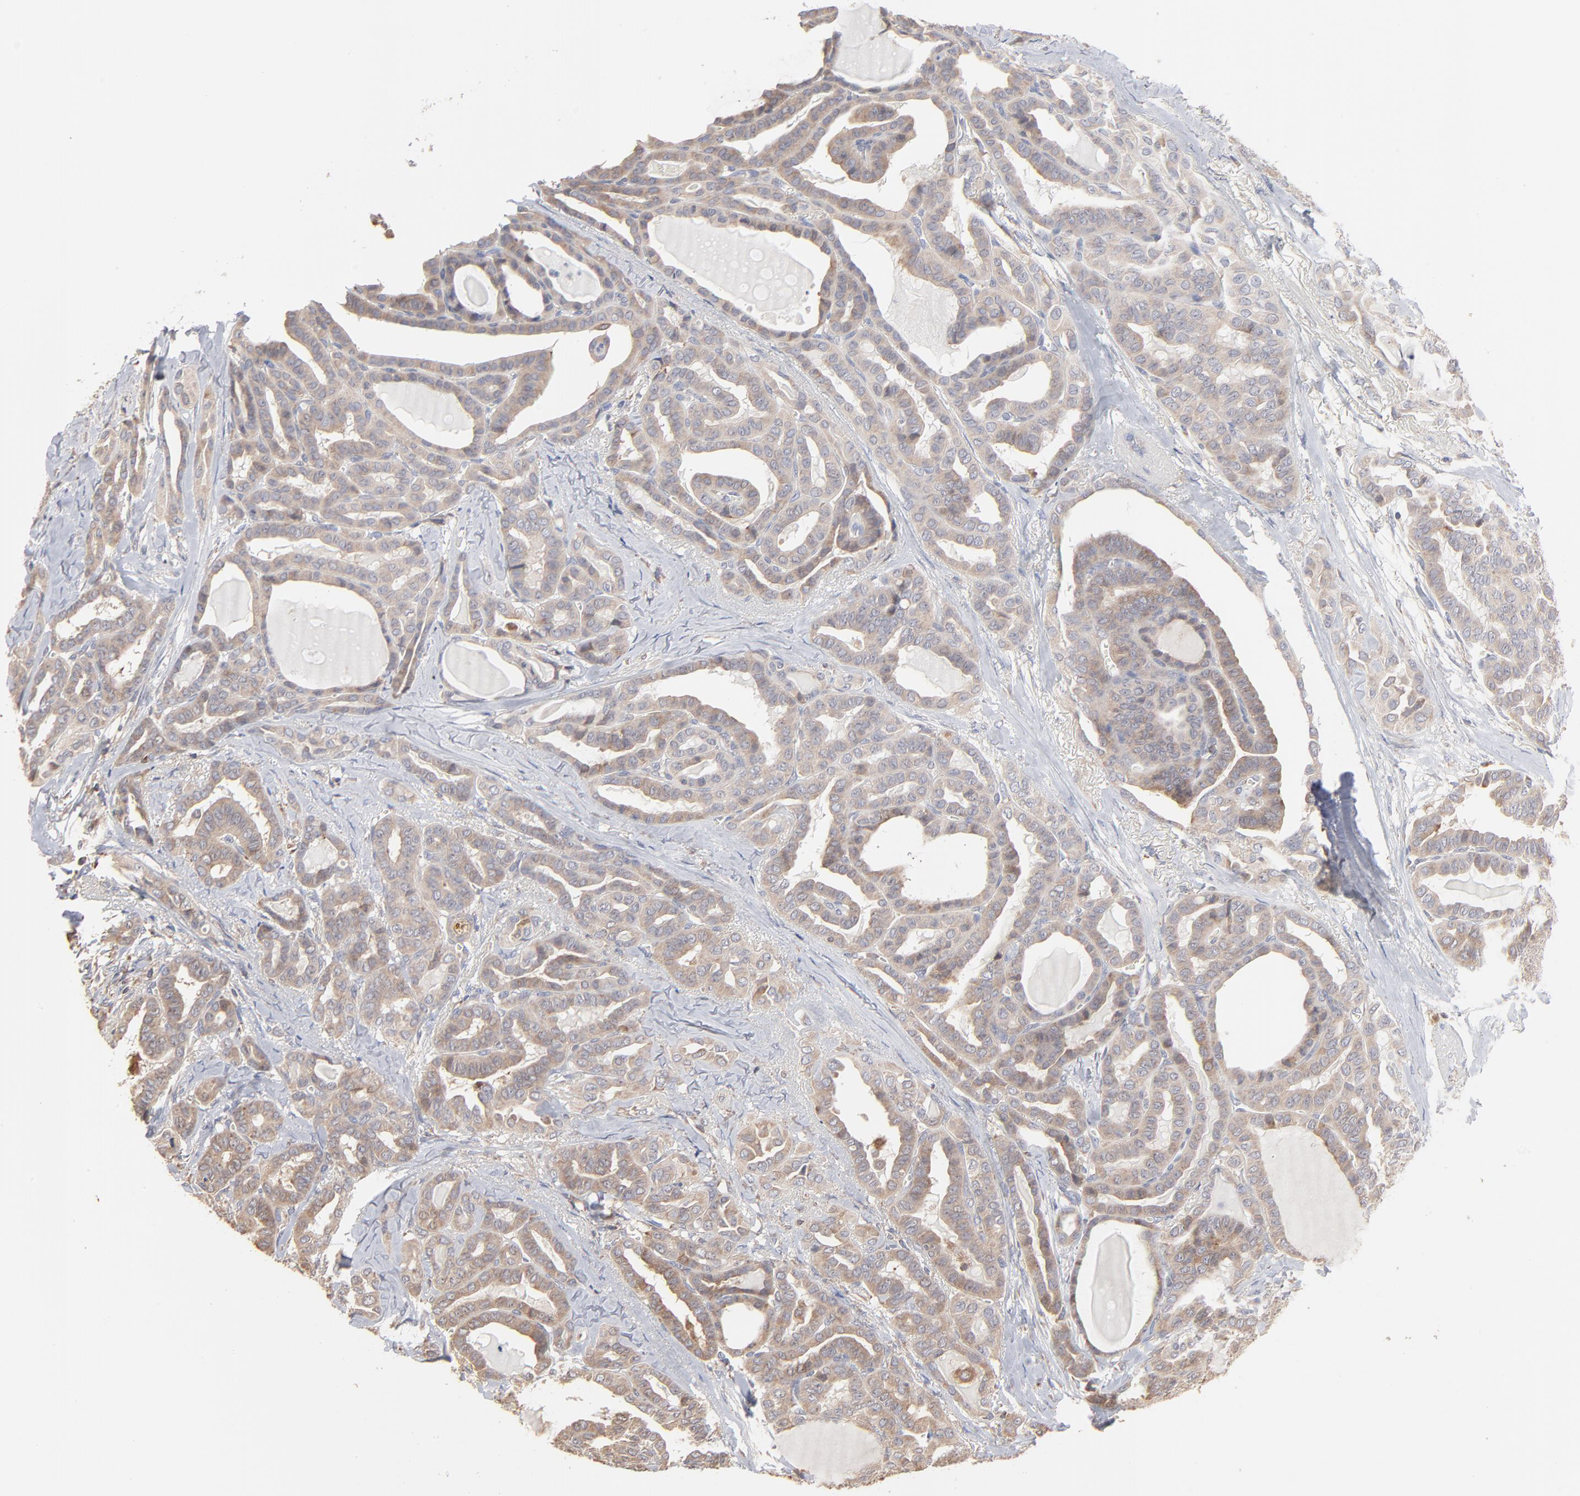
{"staining": {"intensity": "moderate", "quantity": ">75%", "location": "cytoplasmic/membranous"}, "tissue": "thyroid cancer", "cell_type": "Tumor cells", "image_type": "cancer", "snomed": [{"axis": "morphology", "description": "Carcinoma, NOS"}, {"axis": "topography", "description": "Thyroid gland"}], "caption": "Immunohistochemical staining of human carcinoma (thyroid) exhibits medium levels of moderate cytoplasmic/membranous protein staining in about >75% of tumor cells.", "gene": "RNF213", "patient": {"sex": "female", "age": 91}}